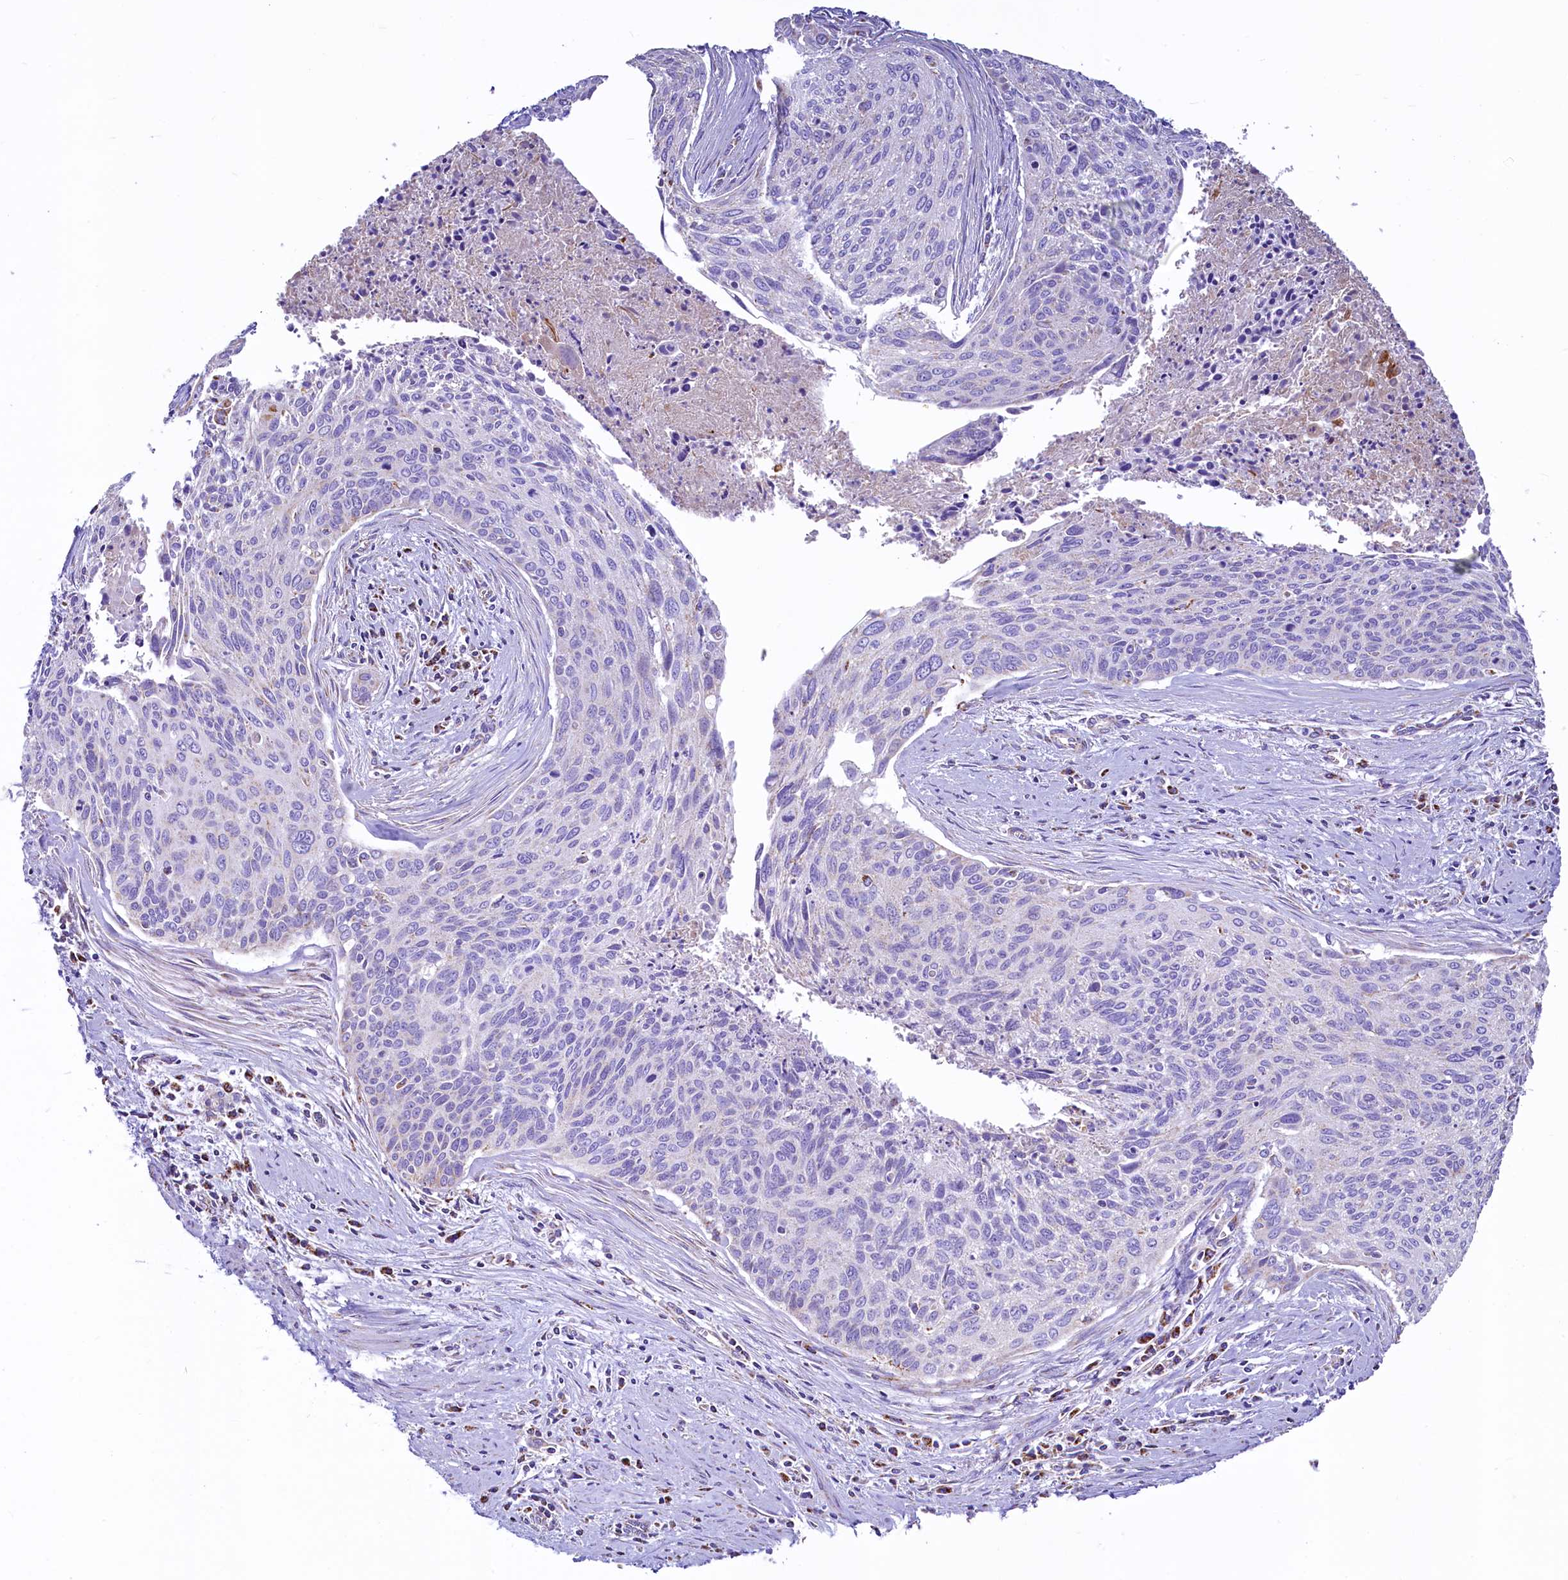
{"staining": {"intensity": "negative", "quantity": "none", "location": "none"}, "tissue": "cervical cancer", "cell_type": "Tumor cells", "image_type": "cancer", "snomed": [{"axis": "morphology", "description": "Squamous cell carcinoma, NOS"}, {"axis": "topography", "description": "Cervix"}], "caption": "A high-resolution image shows immunohistochemistry staining of squamous cell carcinoma (cervical), which reveals no significant staining in tumor cells. Nuclei are stained in blue.", "gene": "IDH3A", "patient": {"sex": "female", "age": 55}}